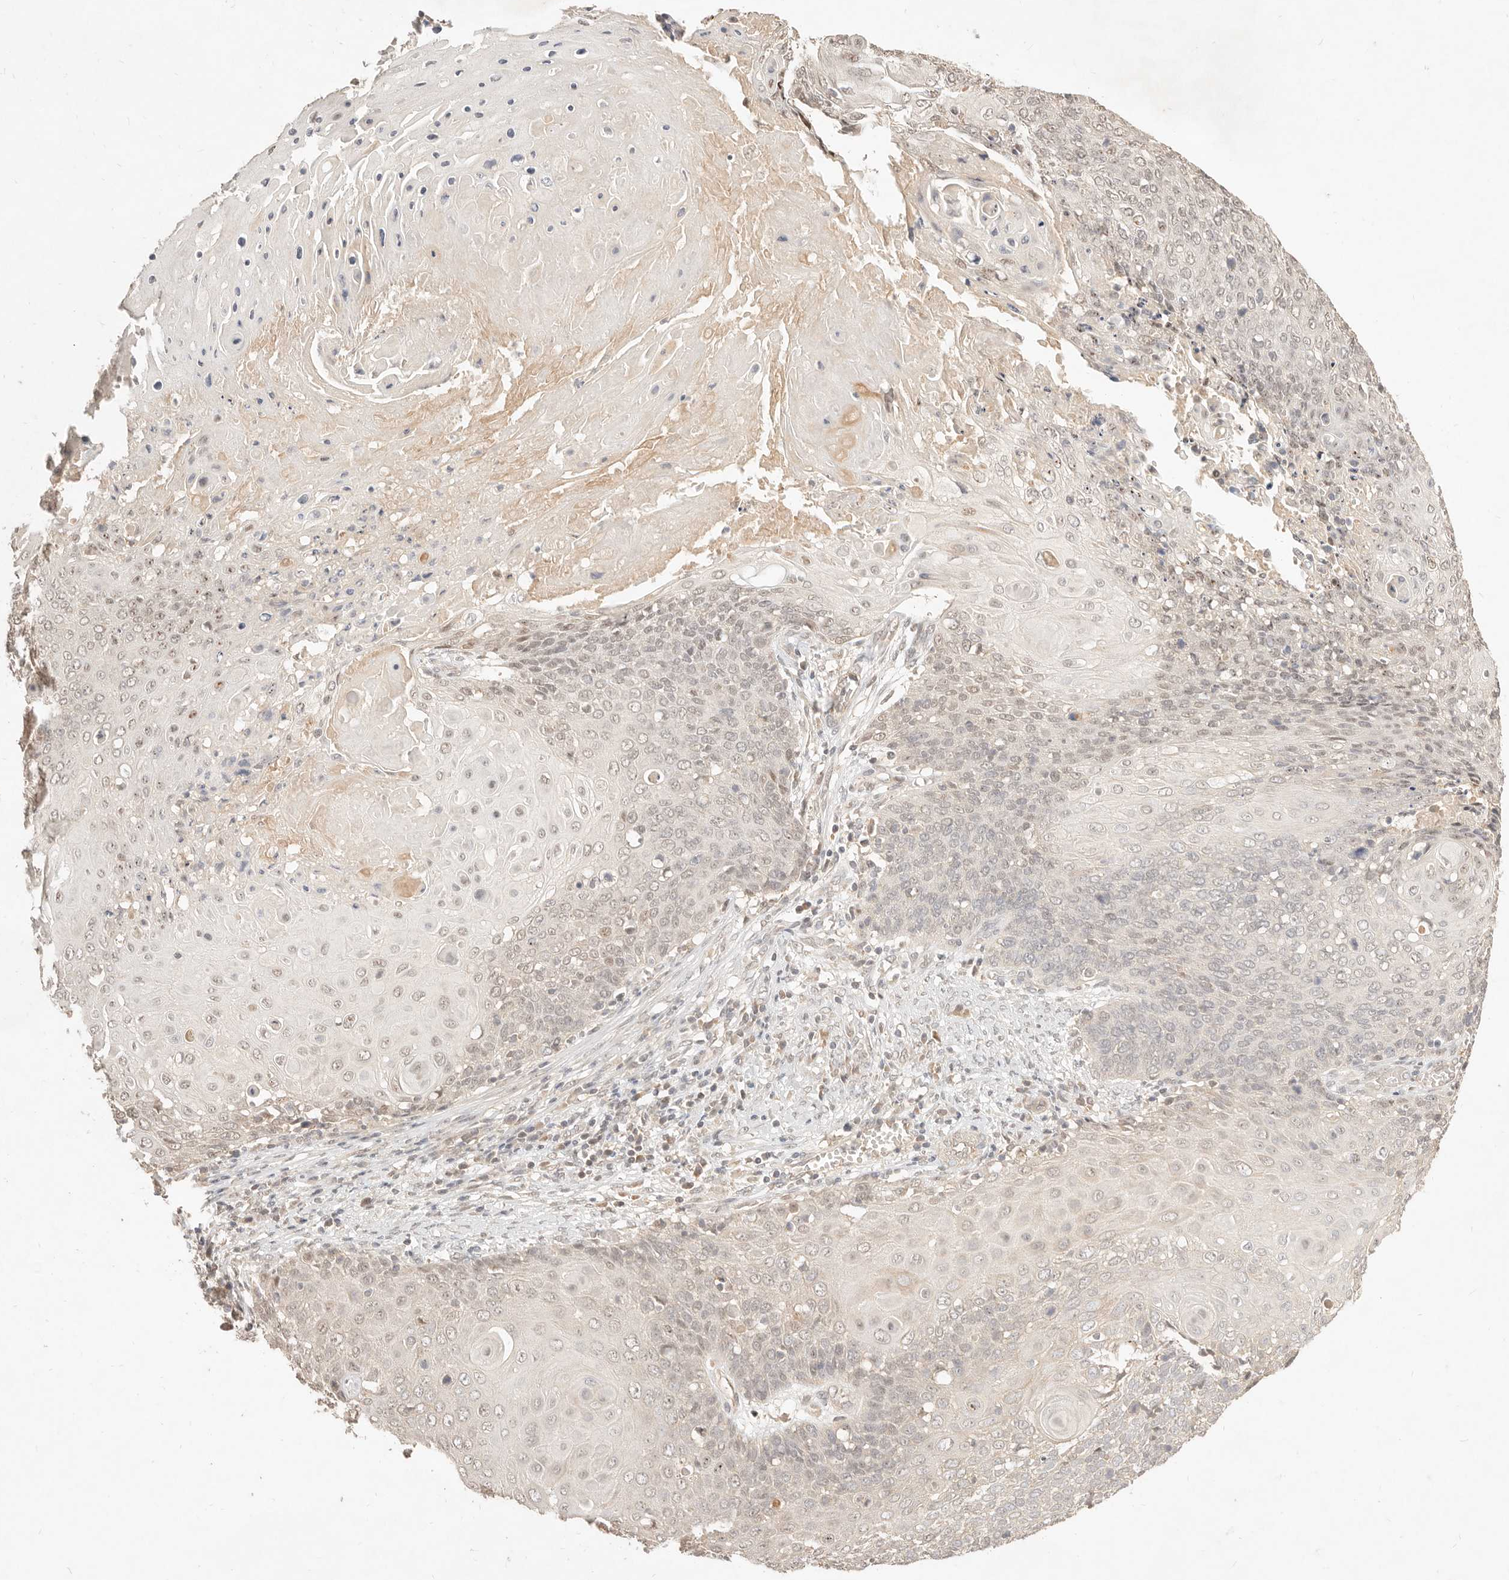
{"staining": {"intensity": "moderate", "quantity": ">75%", "location": "nuclear"}, "tissue": "cervical cancer", "cell_type": "Tumor cells", "image_type": "cancer", "snomed": [{"axis": "morphology", "description": "Squamous cell carcinoma, NOS"}, {"axis": "topography", "description": "Cervix"}], "caption": "Brown immunohistochemical staining in human squamous cell carcinoma (cervical) exhibits moderate nuclear positivity in approximately >75% of tumor cells.", "gene": "MEP1A", "patient": {"sex": "female", "age": 39}}